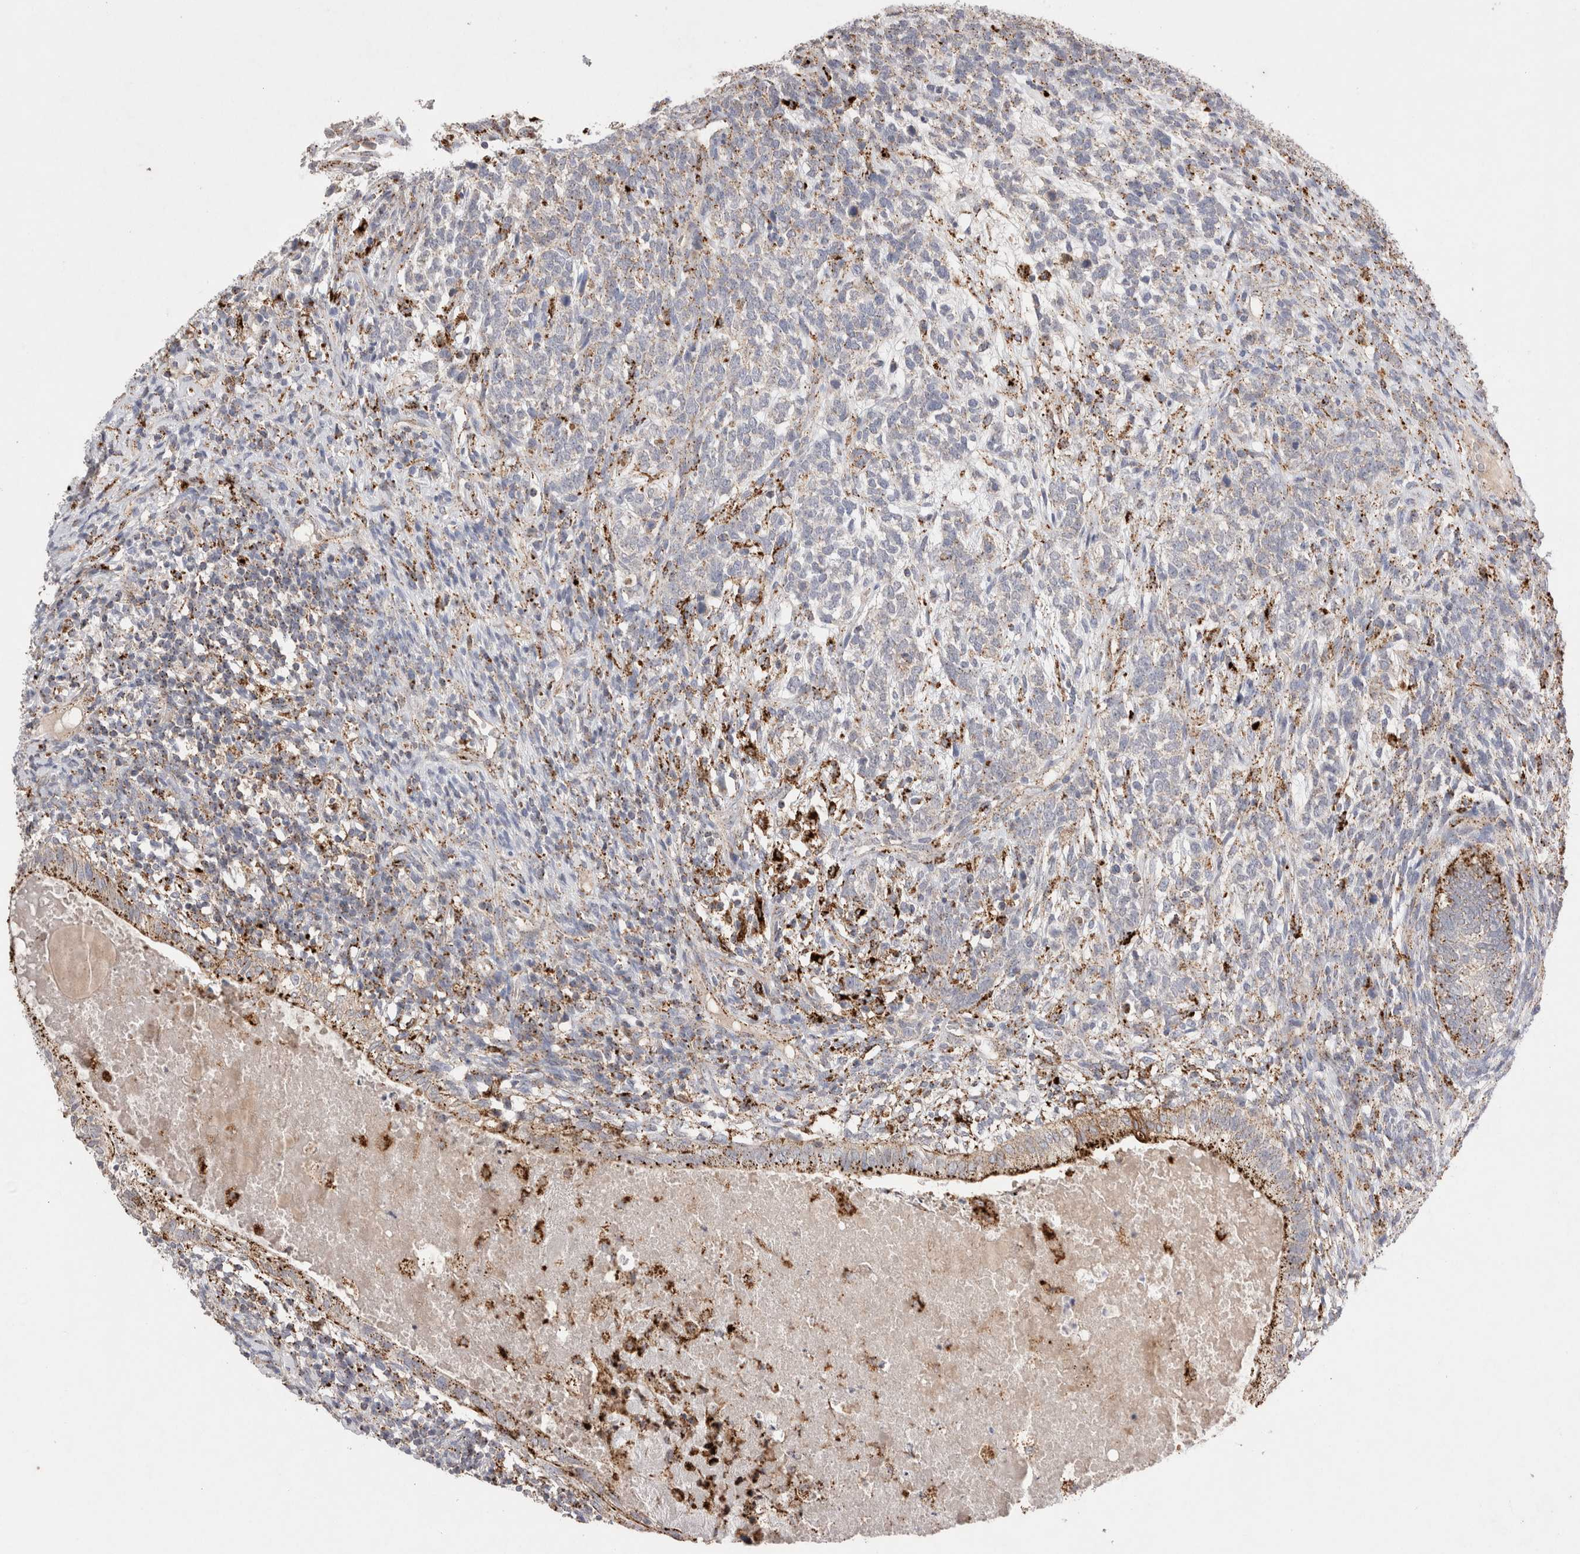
{"staining": {"intensity": "moderate", "quantity": "25%-75%", "location": "cytoplasmic/membranous"}, "tissue": "testis cancer", "cell_type": "Tumor cells", "image_type": "cancer", "snomed": [{"axis": "morphology", "description": "Seminoma, NOS"}, {"axis": "morphology", "description": "Carcinoma, Embryonal, NOS"}, {"axis": "topography", "description": "Testis"}], "caption": "Moderate cytoplasmic/membranous expression is present in approximately 25%-75% of tumor cells in testis cancer (seminoma).", "gene": "CTSA", "patient": {"sex": "male", "age": 28}}